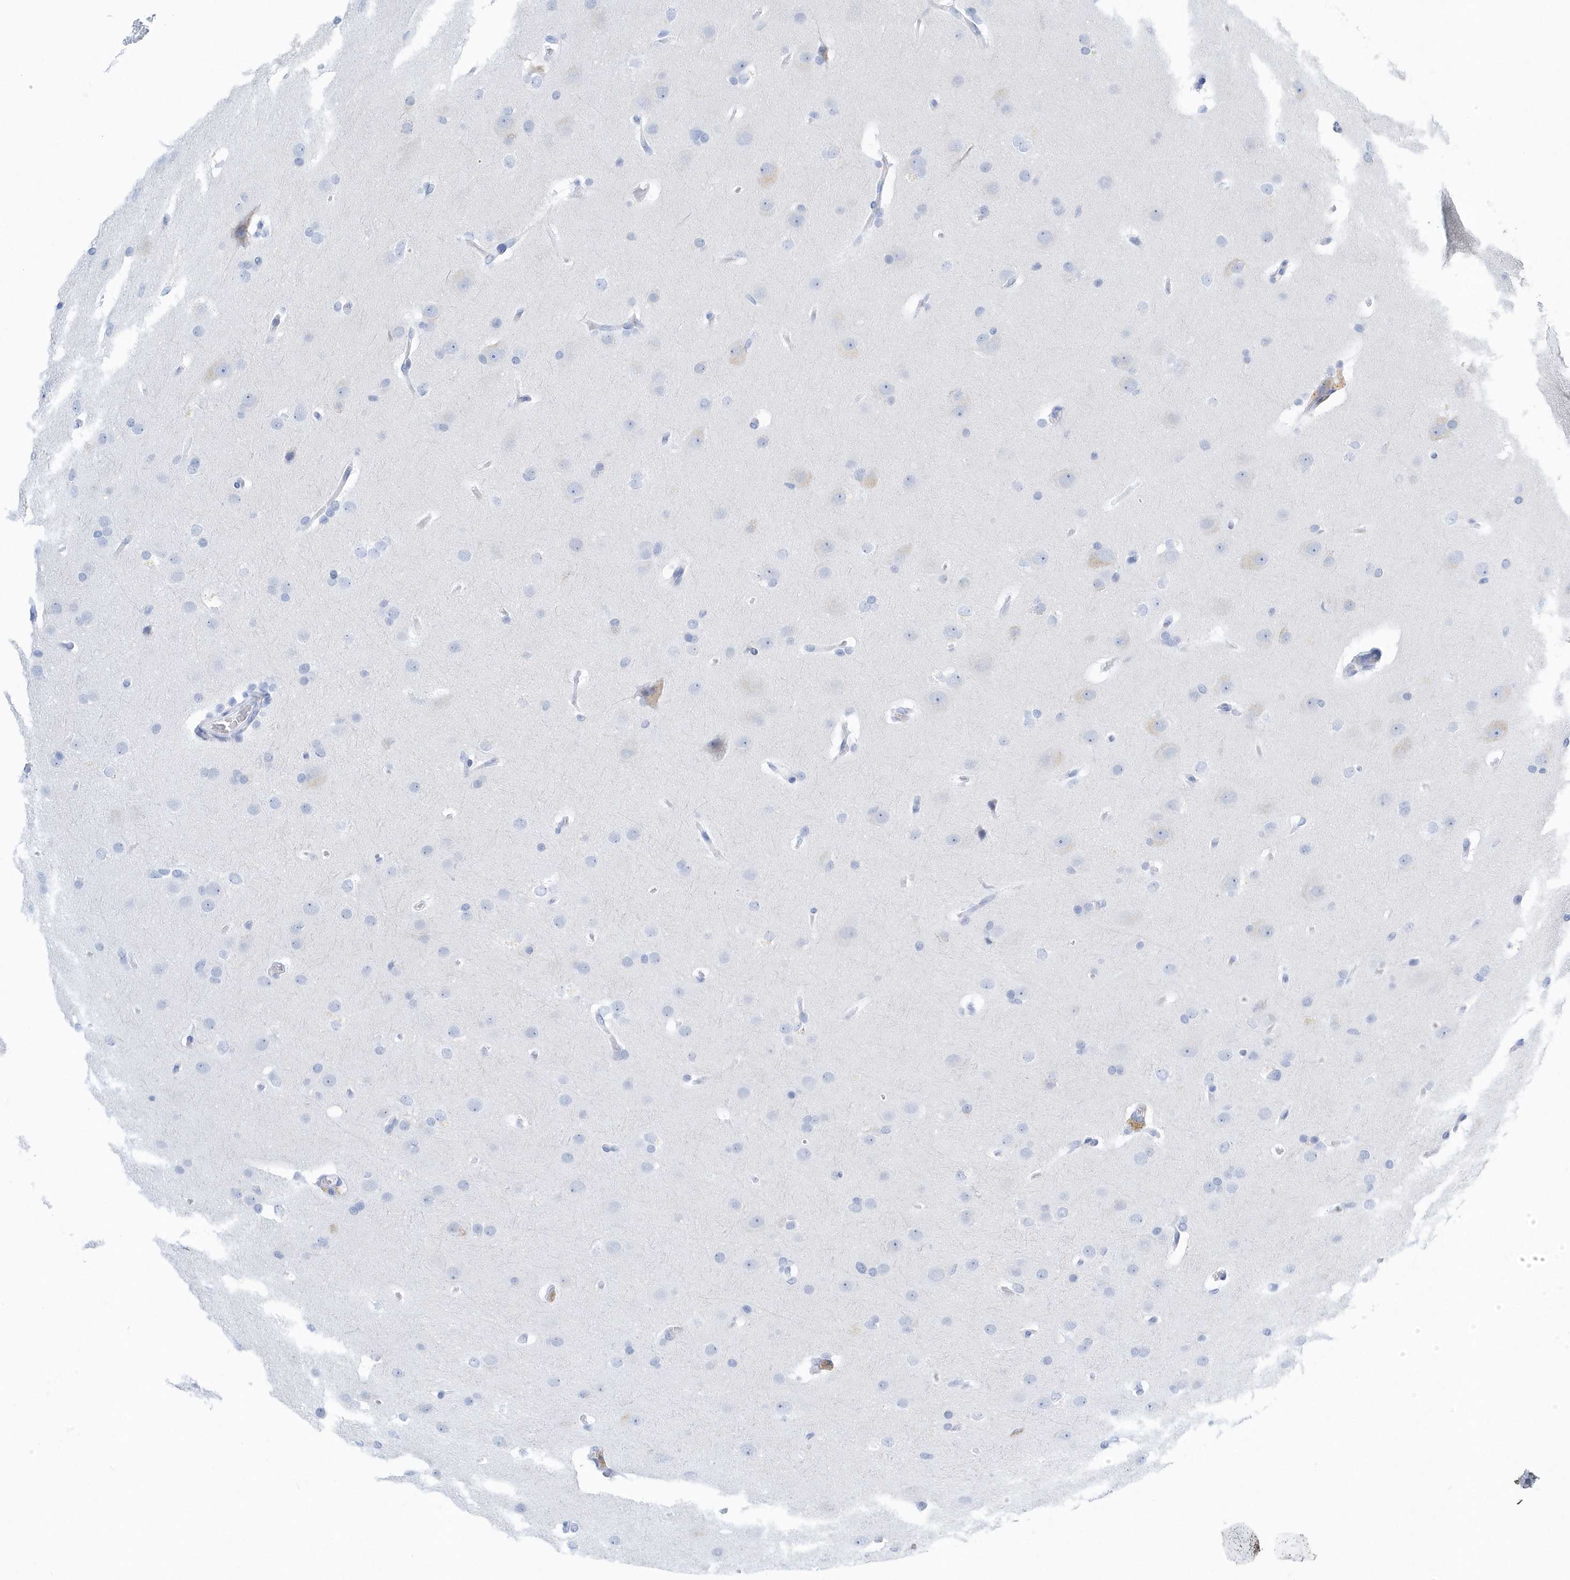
{"staining": {"intensity": "negative", "quantity": "none", "location": "none"}, "tissue": "glioma", "cell_type": "Tumor cells", "image_type": "cancer", "snomed": [{"axis": "morphology", "description": "Glioma, malignant, Low grade"}, {"axis": "topography", "description": "Brain"}], "caption": "There is no significant expression in tumor cells of glioma. (Immunohistochemistry, brightfield microscopy, high magnification).", "gene": "PTPRO", "patient": {"sex": "female", "age": 37}}